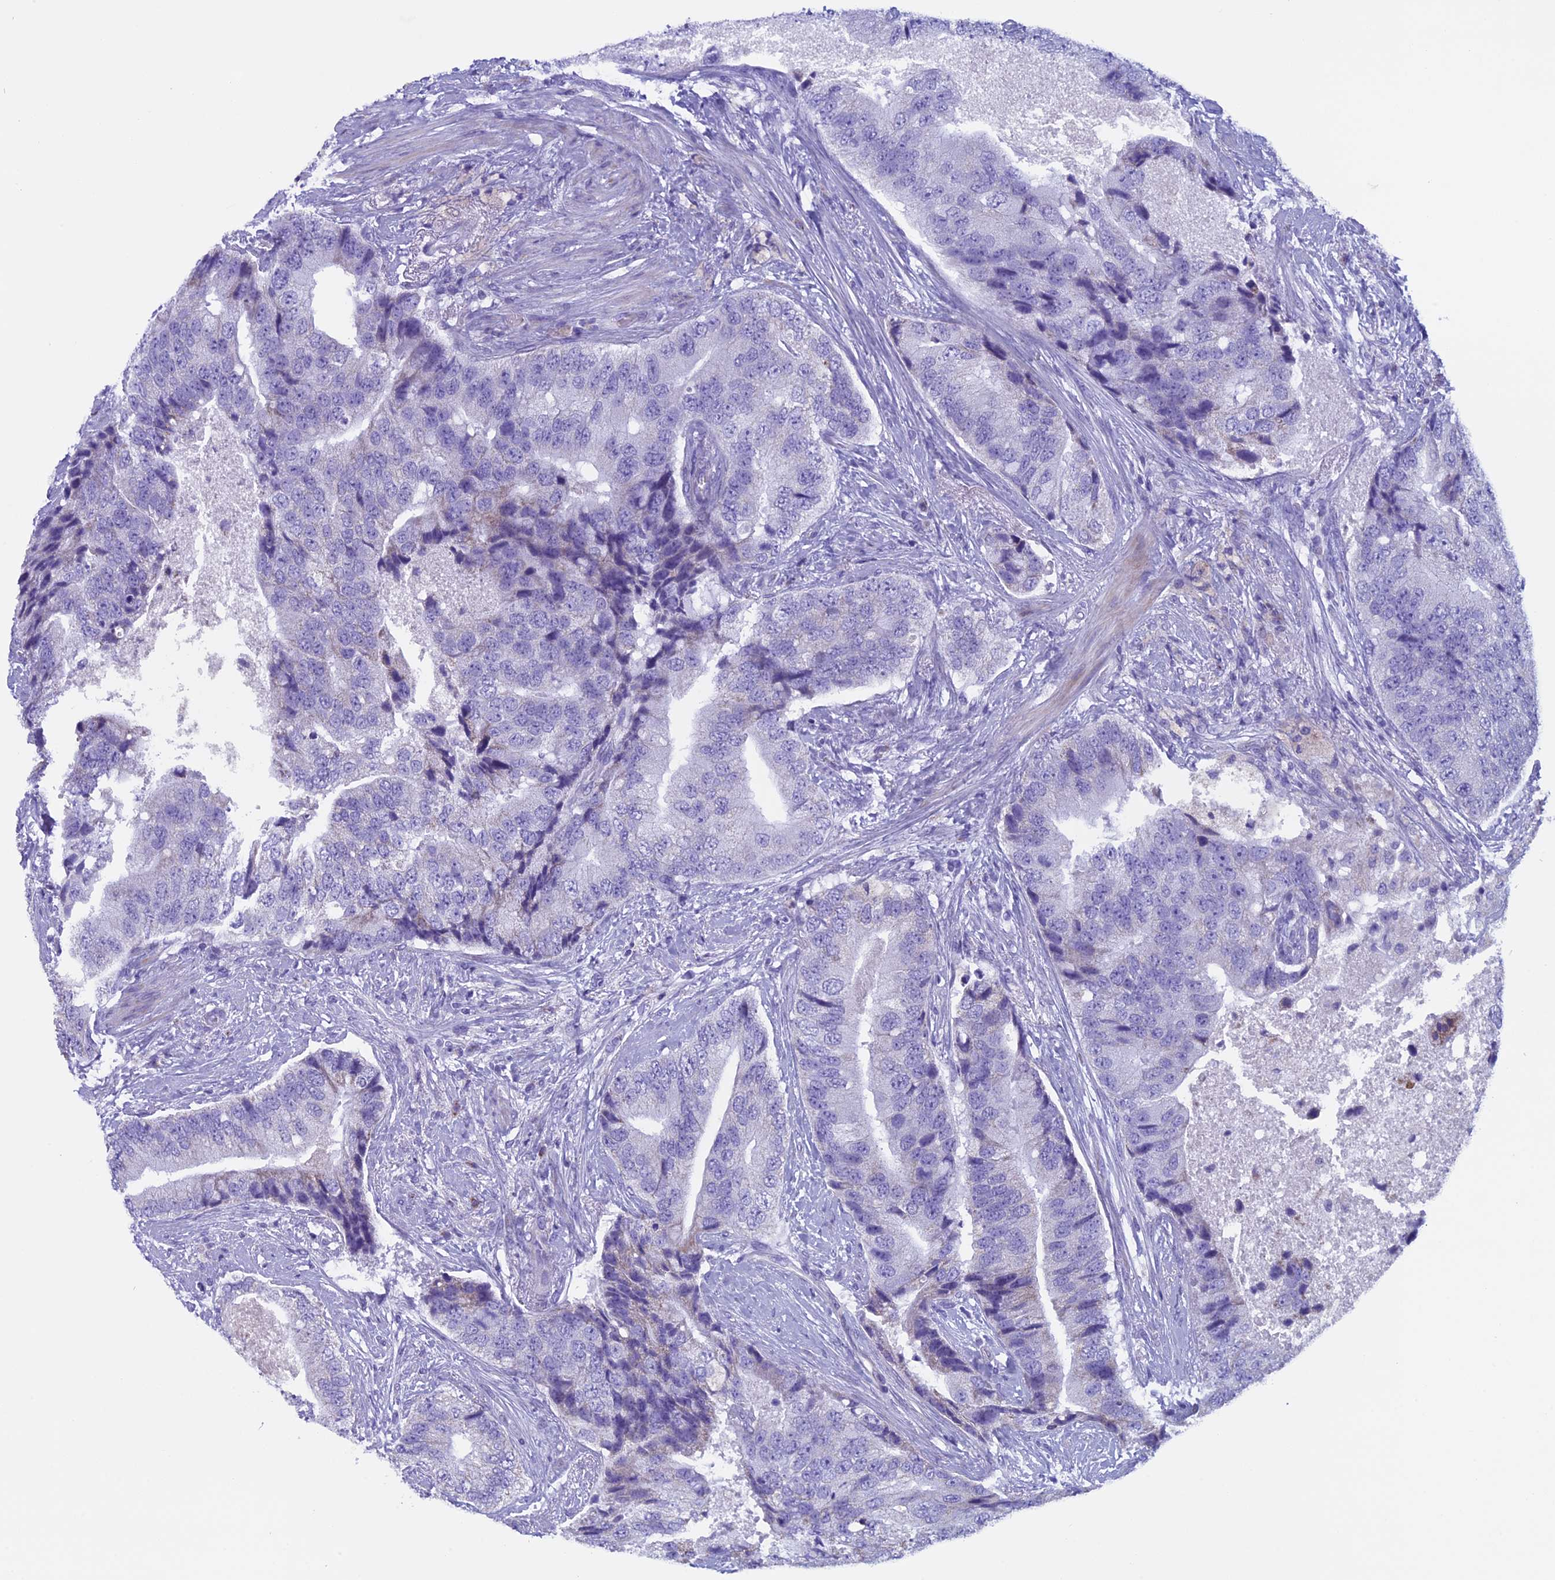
{"staining": {"intensity": "negative", "quantity": "none", "location": "none"}, "tissue": "prostate cancer", "cell_type": "Tumor cells", "image_type": "cancer", "snomed": [{"axis": "morphology", "description": "Adenocarcinoma, High grade"}, {"axis": "topography", "description": "Prostate"}], "caption": "DAB (3,3'-diaminobenzidine) immunohistochemical staining of human prostate high-grade adenocarcinoma displays no significant expression in tumor cells.", "gene": "ZNF563", "patient": {"sex": "male", "age": 70}}